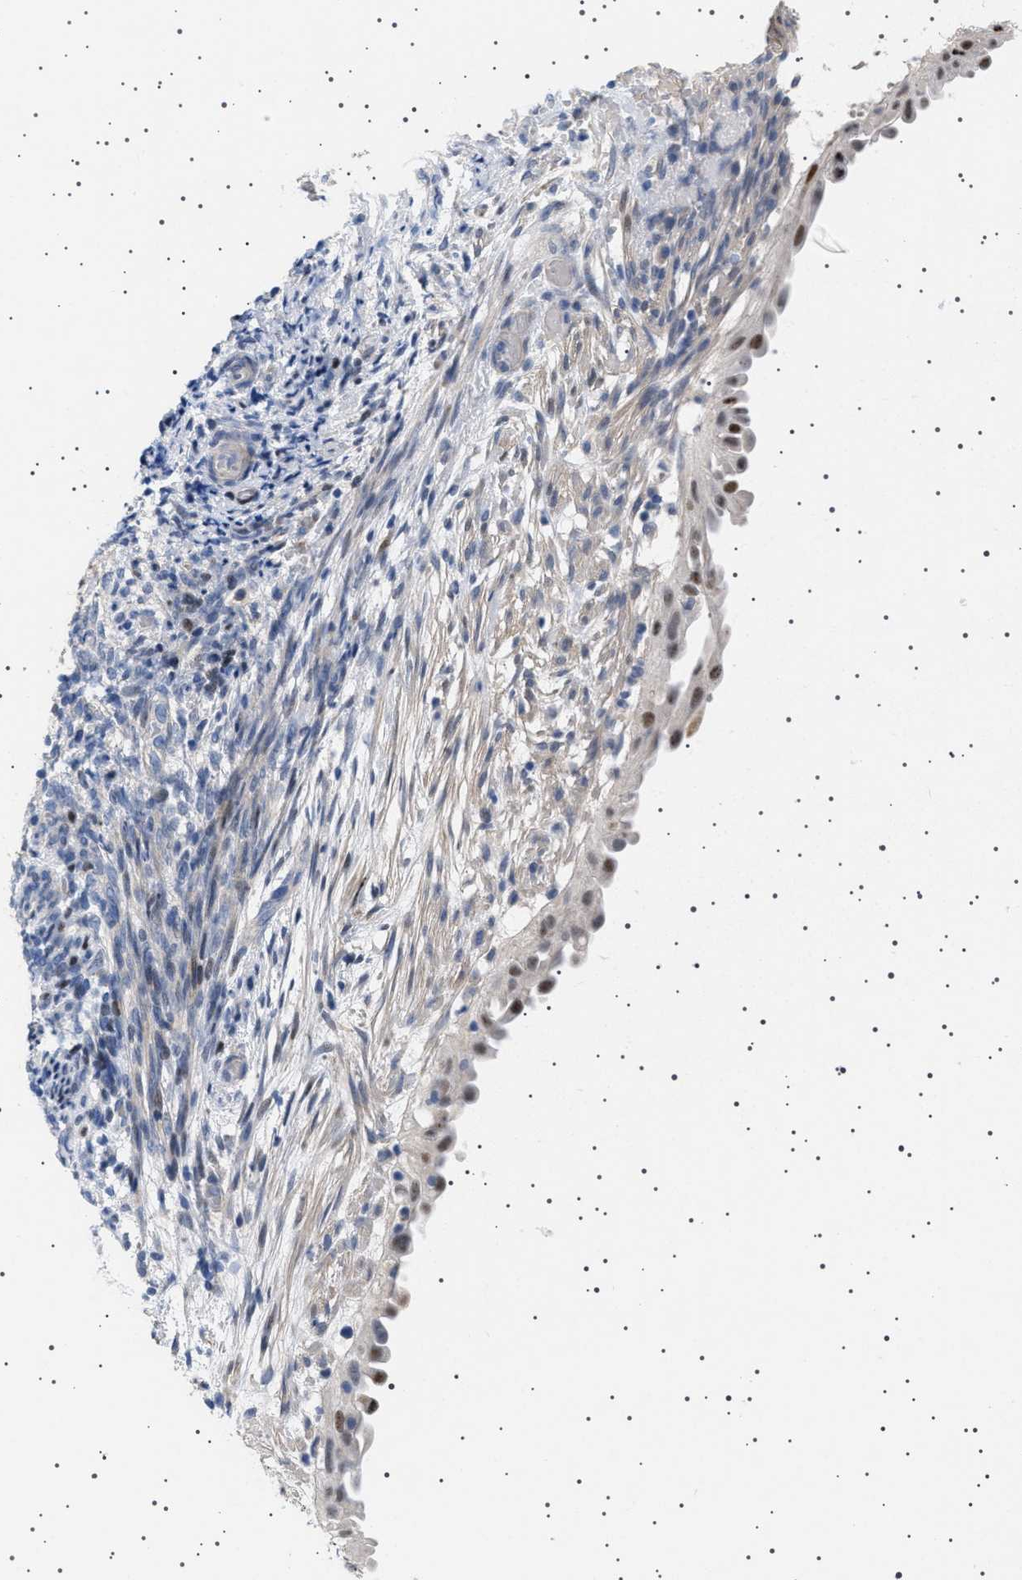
{"staining": {"intensity": "moderate", "quantity": "<25%", "location": "cytoplasmic/membranous,nuclear"}, "tissue": "endometrial cancer", "cell_type": "Tumor cells", "image_type": "cancer", "snomed": [{"axis": "morphology", "description": "Adenocarcinoma, NOS"}, {"axis": "topography", "description": "Endometrium"}], "caption": "DAB (3,3'-diaminobenzidine) immunohistochemical staining of human endometrial adenocarcinoma displays moderate cytoplasmic/membranous and nuclear protein staining in approximately <25% of tumor cells. (Stains: DAB (3,3'-diaminobenzidine) in brown, nuclei in blue, Microscopy: brightfield microscopy at high magnification).", "gene": "HTR1A", "patient": {"sex": "female", "age": 58}}